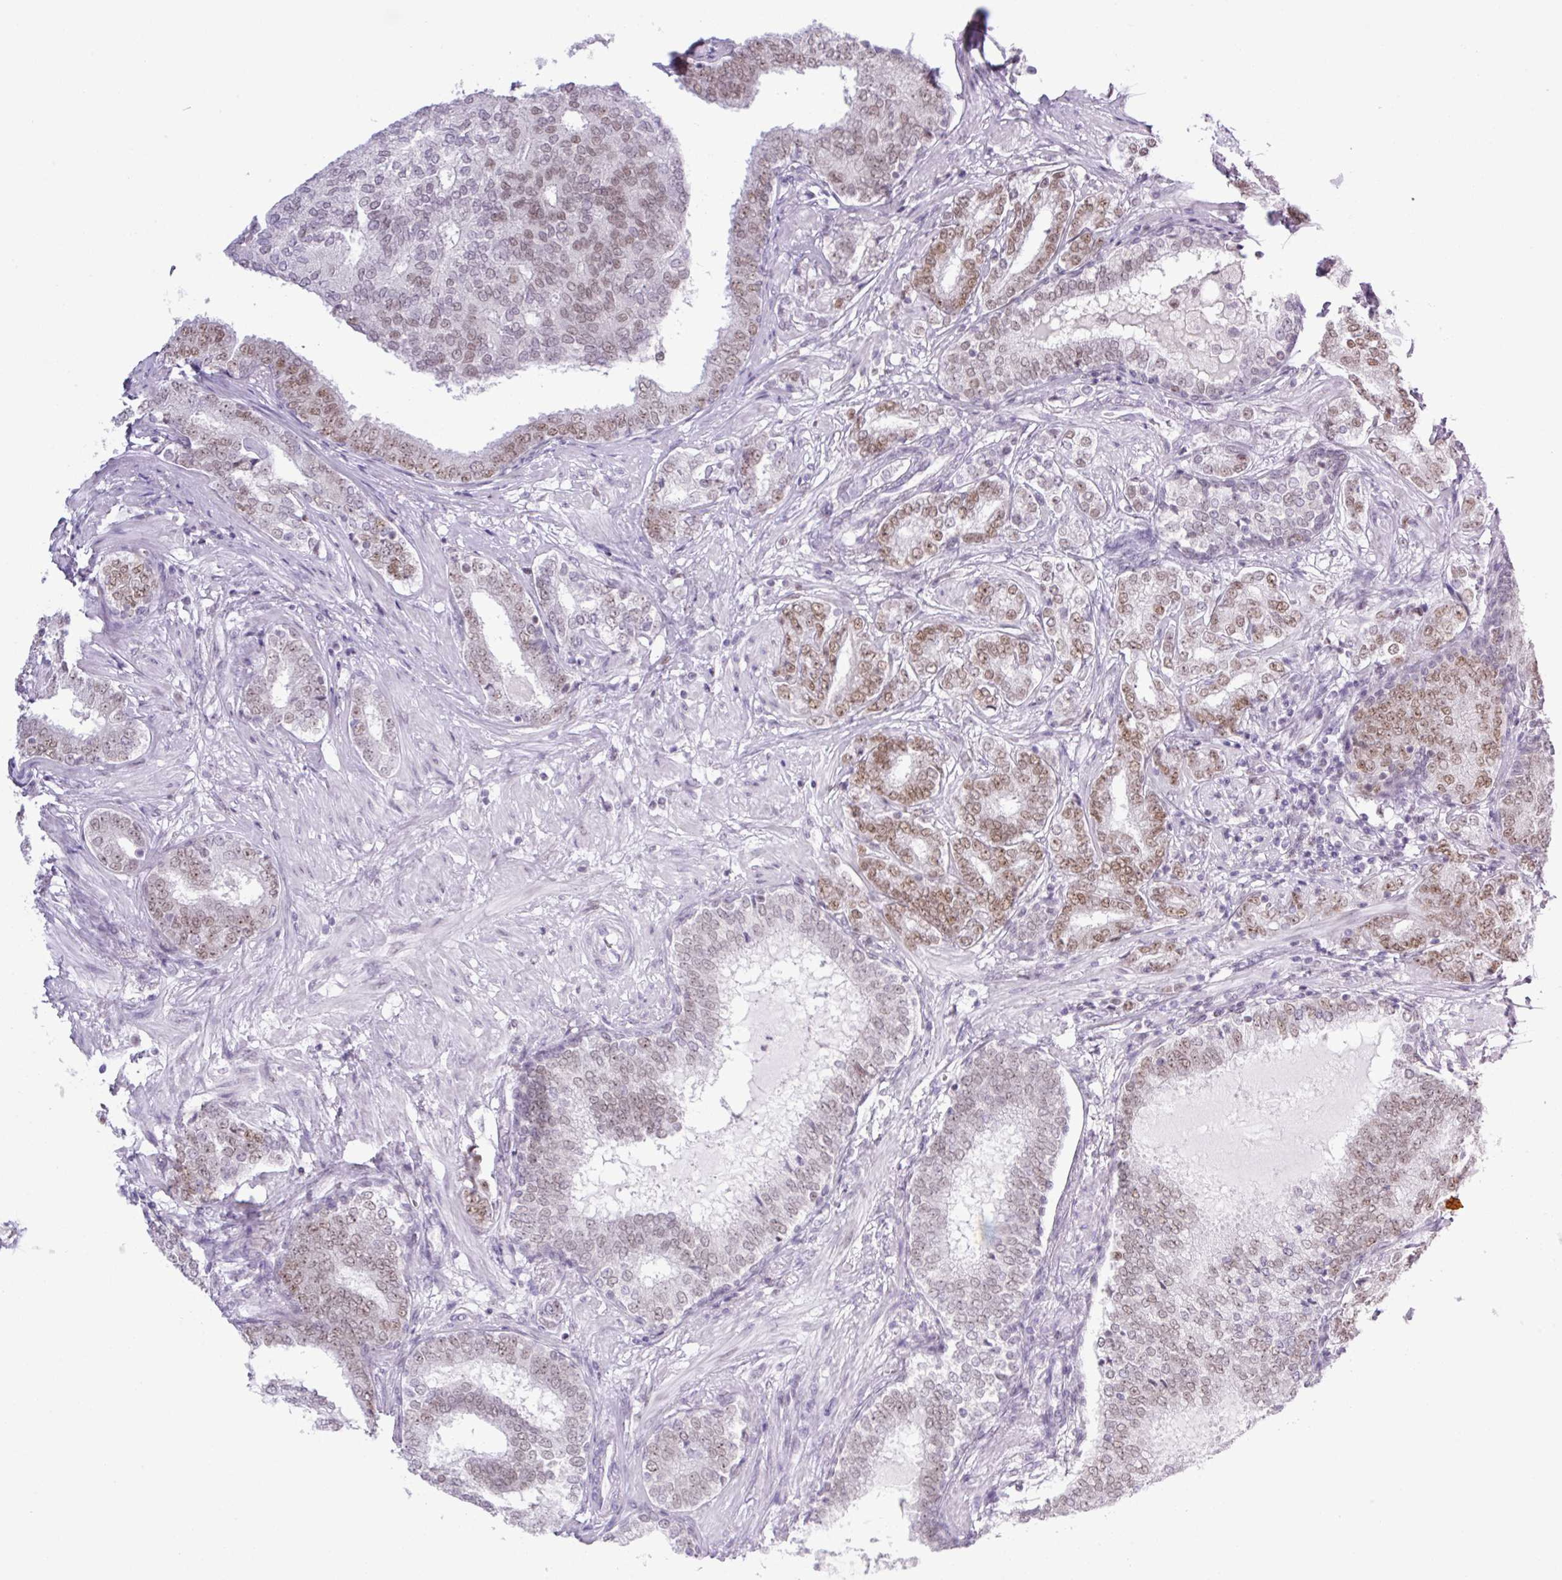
{"staining": {"intensity": "moderate", "quantity": "<25%", "location": "nuclear"}, "tissue": "prostate cancer", "cell_type": "Tumor cells", "image_type": "cancer", "snomed": [{"axis": "morphology", "description": "Adenocarcinoma, High grade"}, {"axis": "topography", "description": "Prostate"}], "caption": "IHC of prostate cancer (adenocarcinoma (high-grade)) reveals low levels of moderate nuclear expression in about <25% of tumor cells. (Brightfield microscopy of DAB IHC at high magnification).", "gene": "TLE3", "patient": {"sex": "male", "age": 72}}